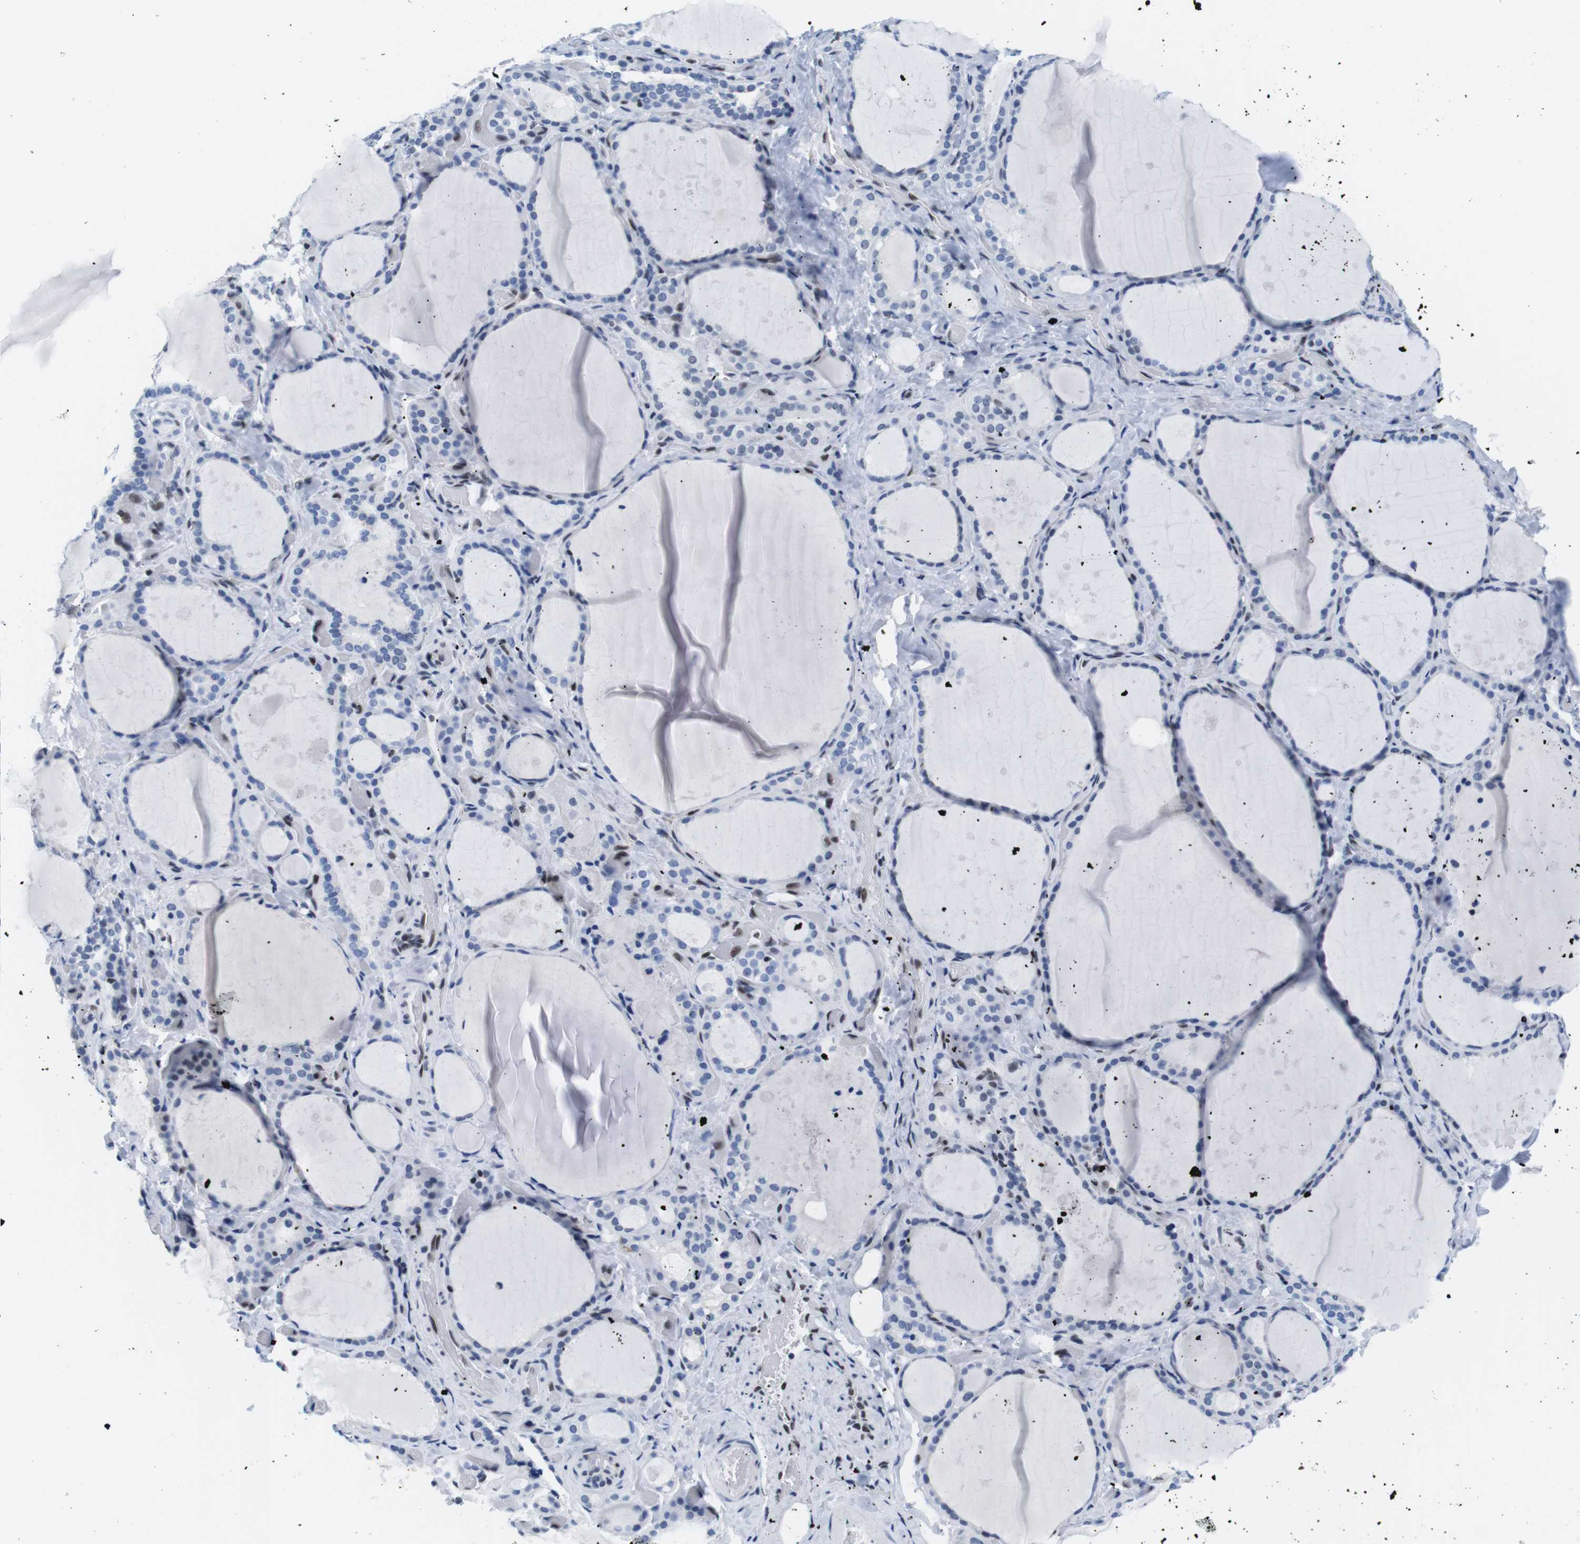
{"staining": {"intensity": "negative", "quantity": "none", "location": "none"}, "tissue": "thyroid gland", "cell_type": "Glandular cells", "image_type": "normal", "snomed": [{"axis": "morphology", "description": "Normal tissue, NOS"}, {"axis": "topography", "description": "Thyroid gland"}], "caption": "IHC of normal human thyroid gland shows no positivity in glandular cells. (DAB (3,3'-diaminobenzidine) immunohistochemistry (IHC) visualized using brightfield microscopy, high magnification).", "gene": "IFI16", "patient": {"sex": "female", "age": 44}}